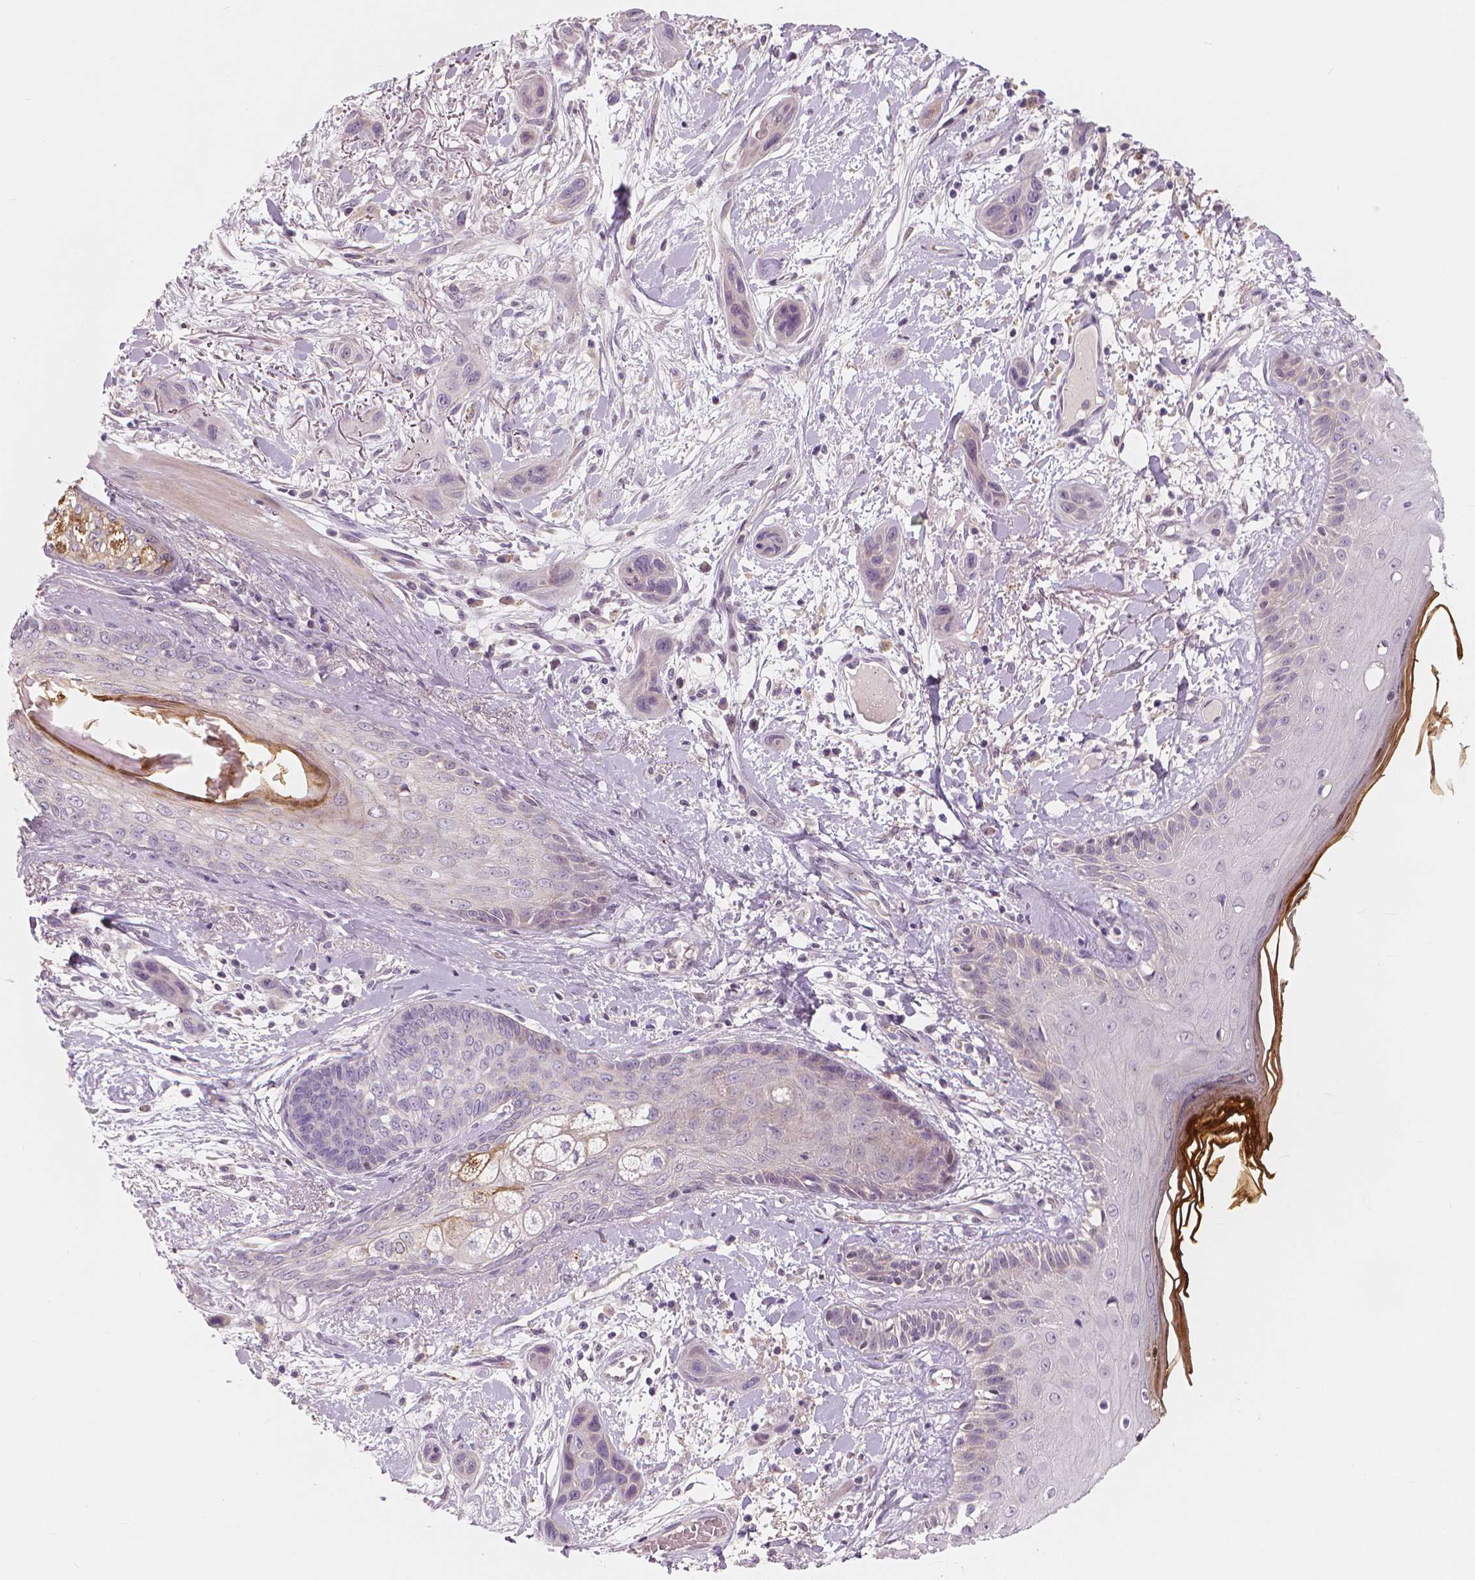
{"staining": {"intensity": "negative", "quantity": "none", "location": "none"}, "tissue": "skin cancer", "cell_type": "Tumor cells", "image_type": "cancer", "snomed": [{"axis": "morphology", "description": "Squamous cell carcinoma, NOS"}, {"axis": "topography", "description": "Skin"}], "caption": "This is an IHC image of human skin squamous cell carcinoma. There is no expression in tumor cells.", "gene": "RNASE7", "patient": {"sex": "male", "age": 79}}